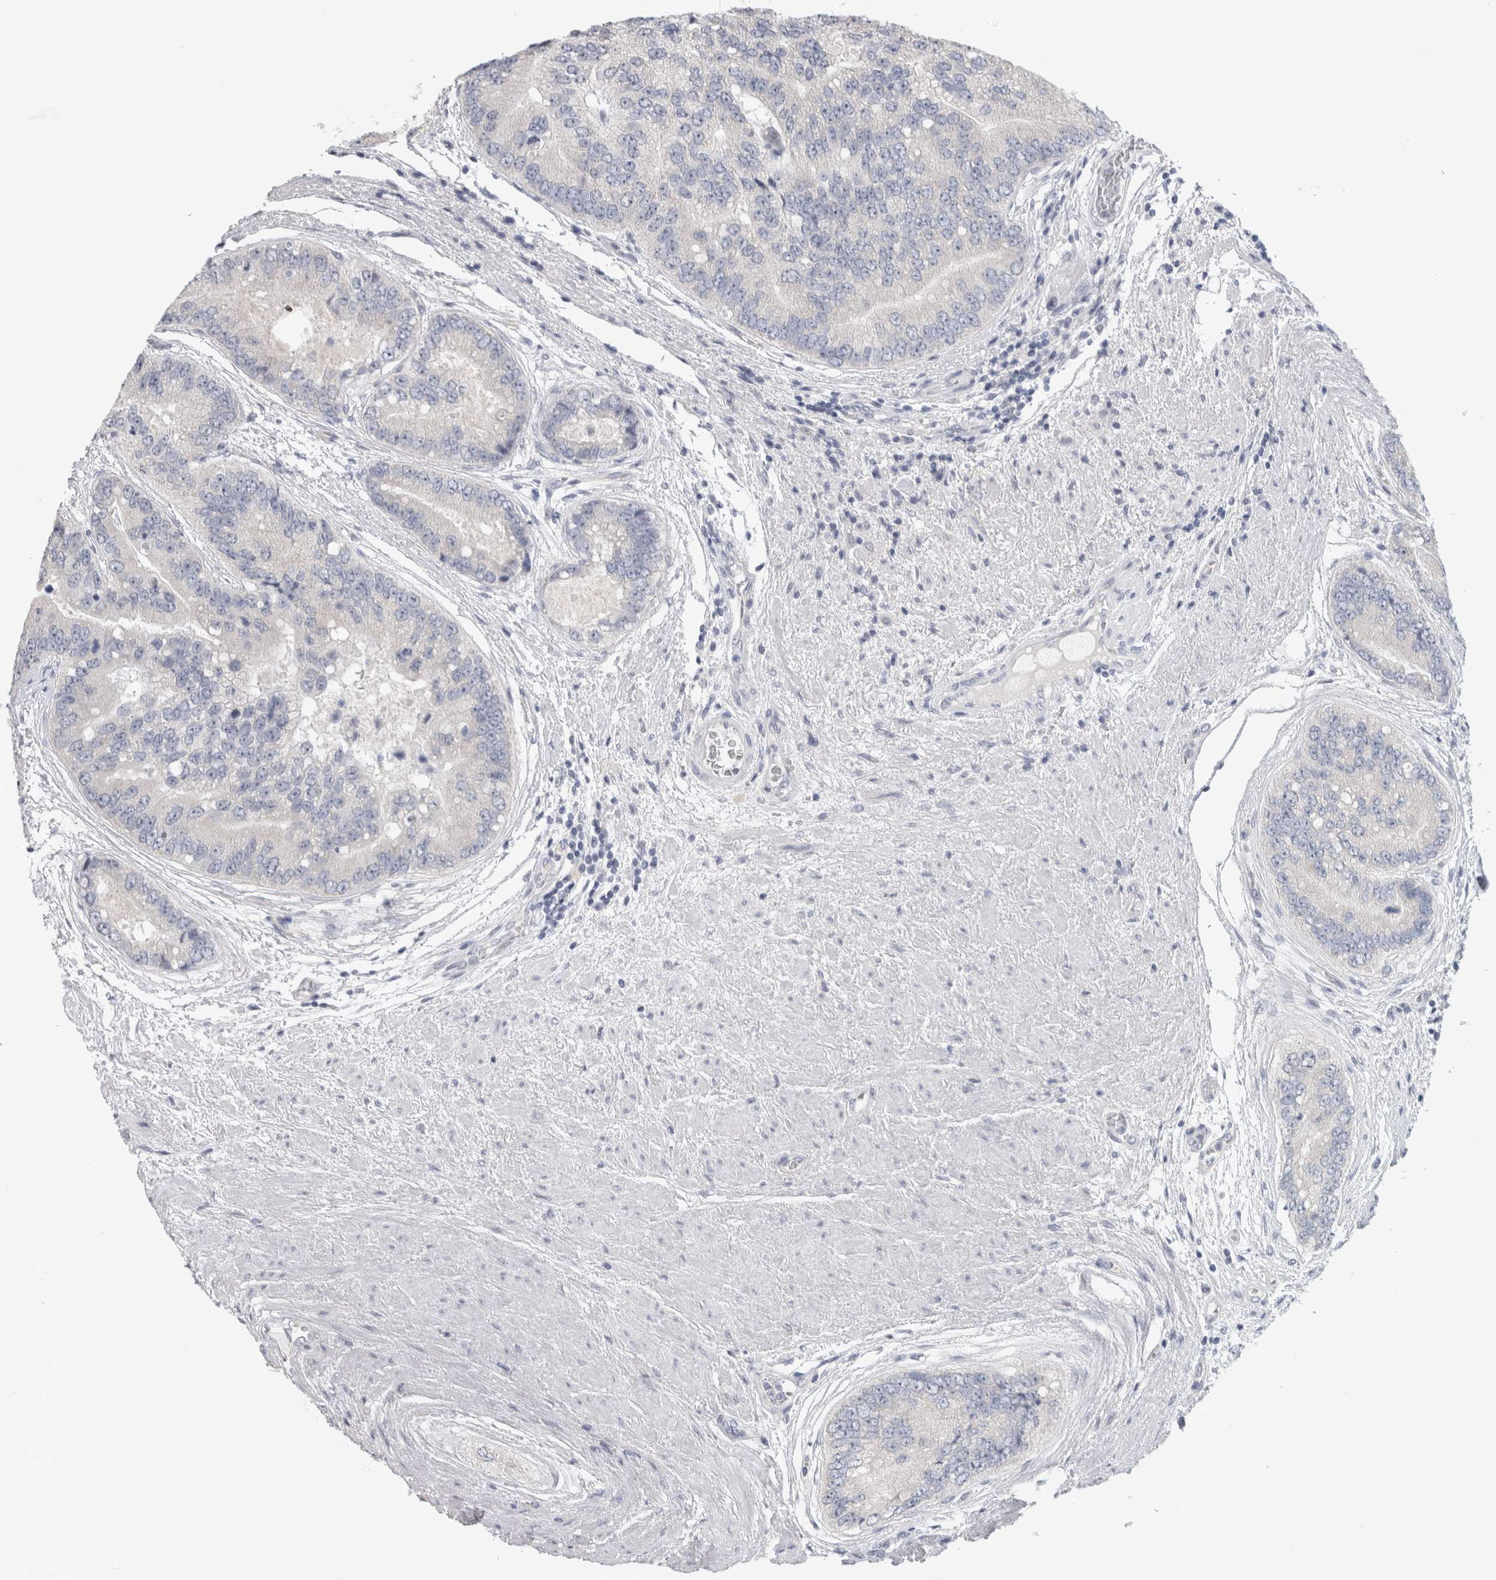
{"staining": {"intensity": "negative", "quantity": "none", "location": "none"}, "tissue": "prostate cancer", "cell_type": "Tumor cells", "image_type": "cancer", "snomed": [{"axis": "morphology", "description": "Adenocarcinoma, High grade"}, {"axis": "topography", "description": "Prostate"}], "caption": "Immunohistochemical staining of high-grade adenocarcinoma (prostate) exhibits no significant positivity in tumor cells.", "gene": "TONSL", "patient": {"sex": "male", "age": 70}}